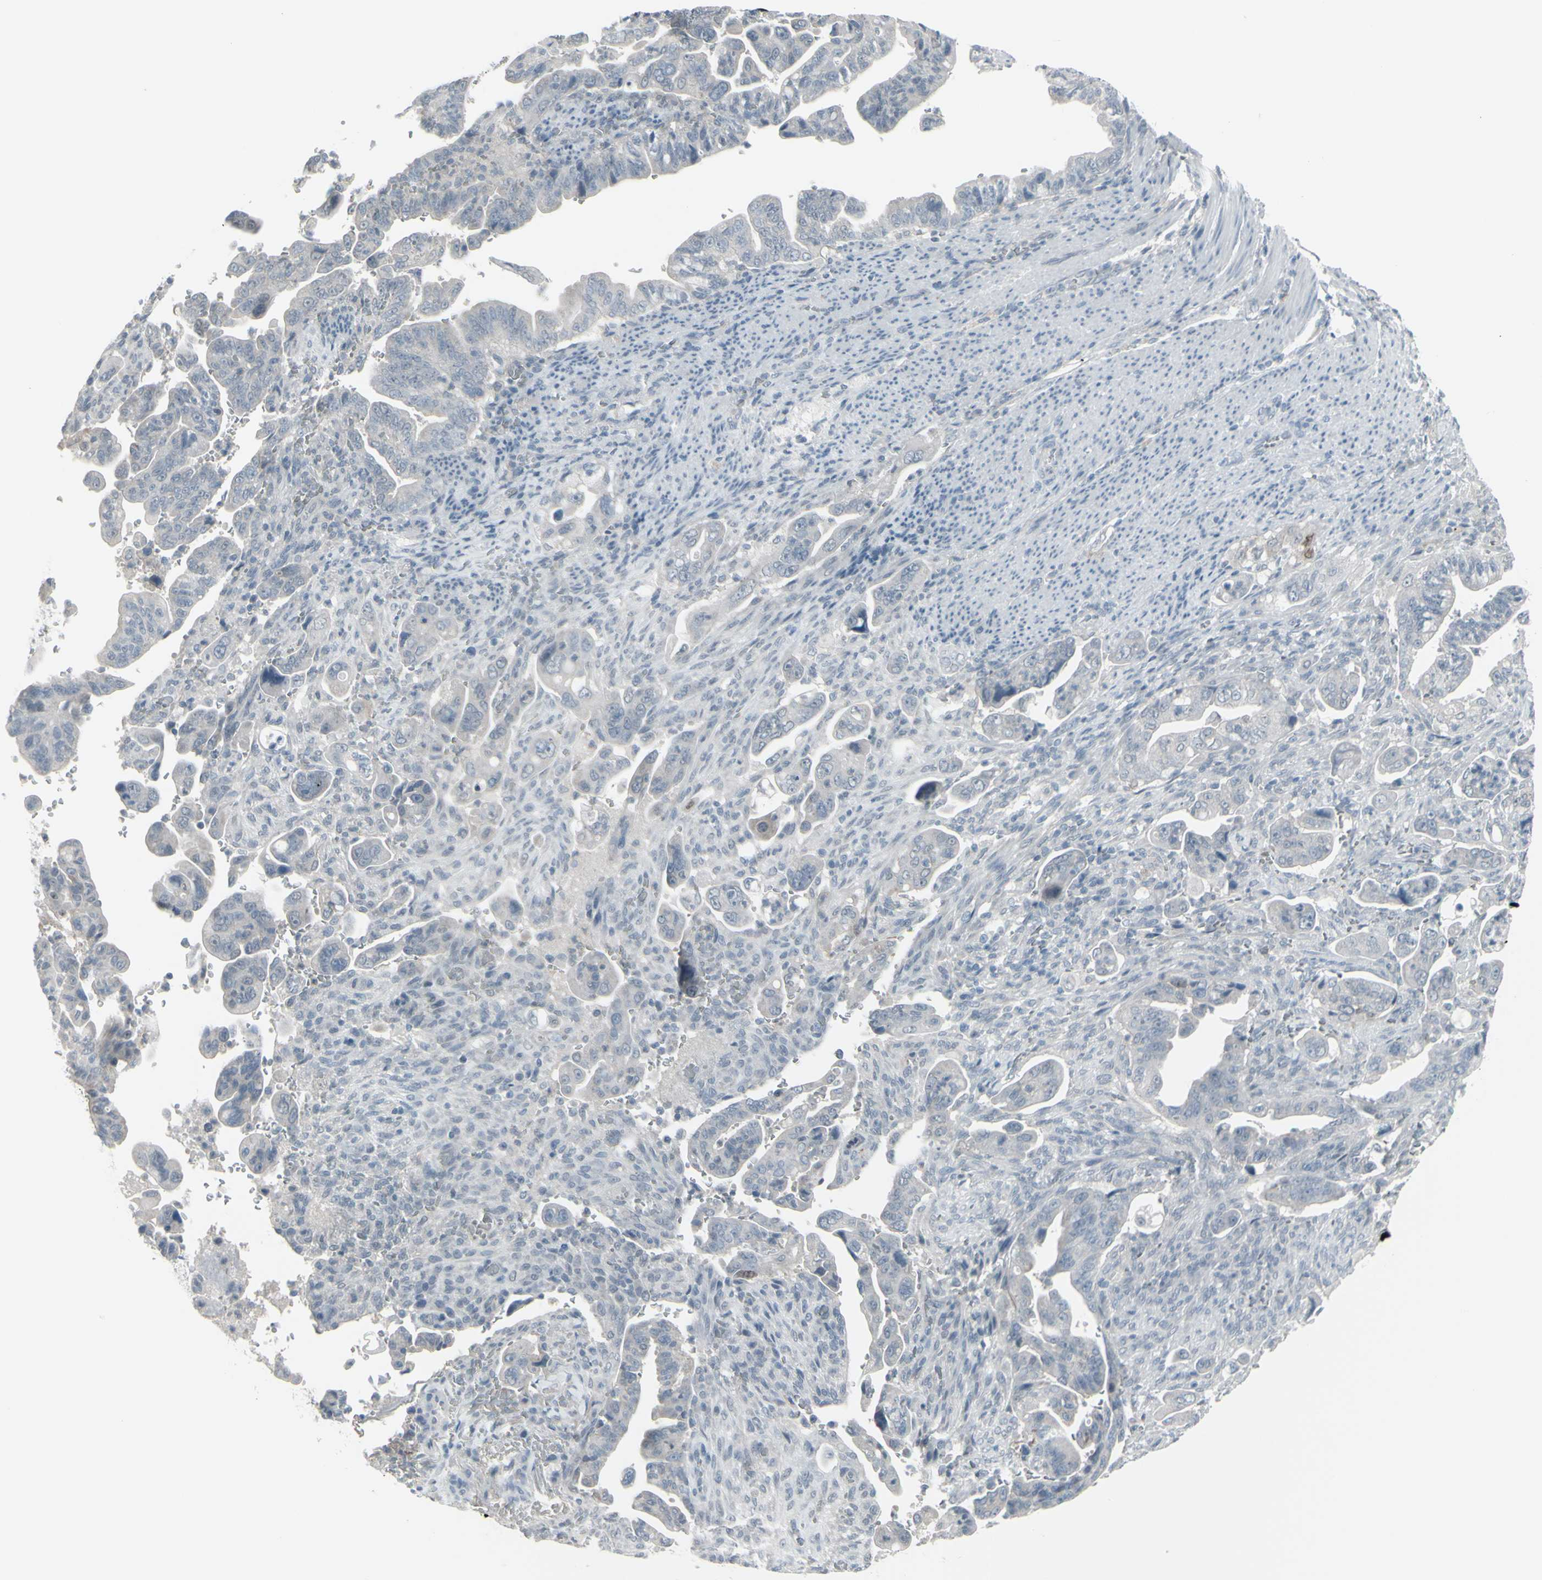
{"staining": {"intensity": "negative", "quantity": "none", "location": "none"}, "tissue": "pancreatic cancer", "cell_type": "Tumor cells", "image_type": "cancer", "snomed": [{"axis": "morphology", "description": "Adenocarcinoma, NOS"}, {"axis": "topography", "description": "Pancreas"}], "caption": "A micrograph of human adenocarcinoma (pancreatic) is negative for staining in tumor cells. (Immunohistochemistry (ihc), brightfield microscopy, high magnification).", "gene": "RAB3A", "patient": {"sex": "male", "age": 70}}